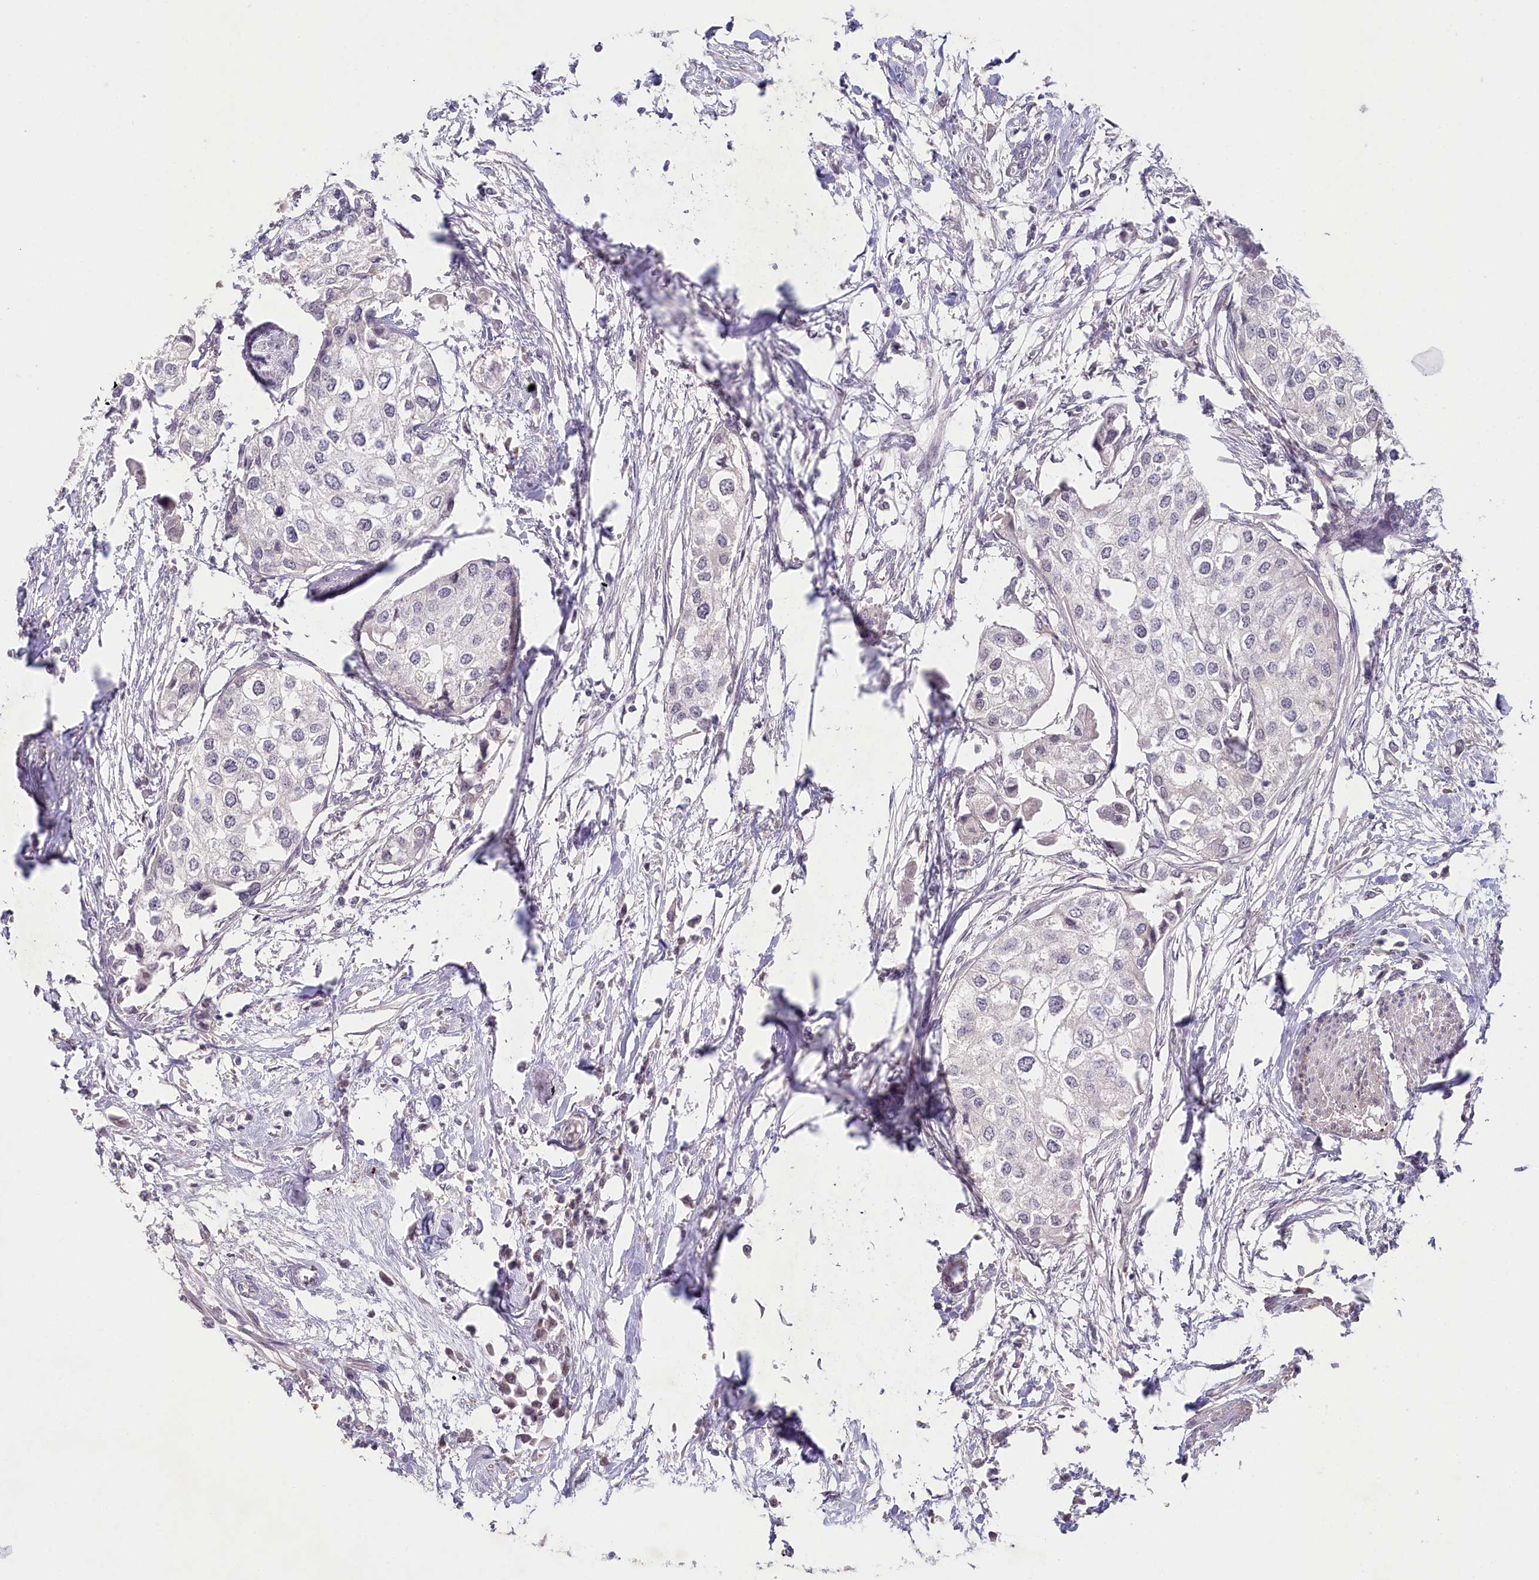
{"staining": {"intensity": "negative", "quantity": "none", "location": "none"}, "tissue": "urothelial cancer", "cell_type": "Tumor cells", "image_type": "cancer", "snomed": [{"axis": "morphology", "description": "Urothelial carcinoma, High grade"}, {"axis": "topography", "description": "Urinary bladder"}], "caption": "A micrograph of urothelial cancer stained for a protein demonstrates no brown staining in tumor cells.", "gene": "AMTN", "patient": {"sex": "male", "age": 64}}